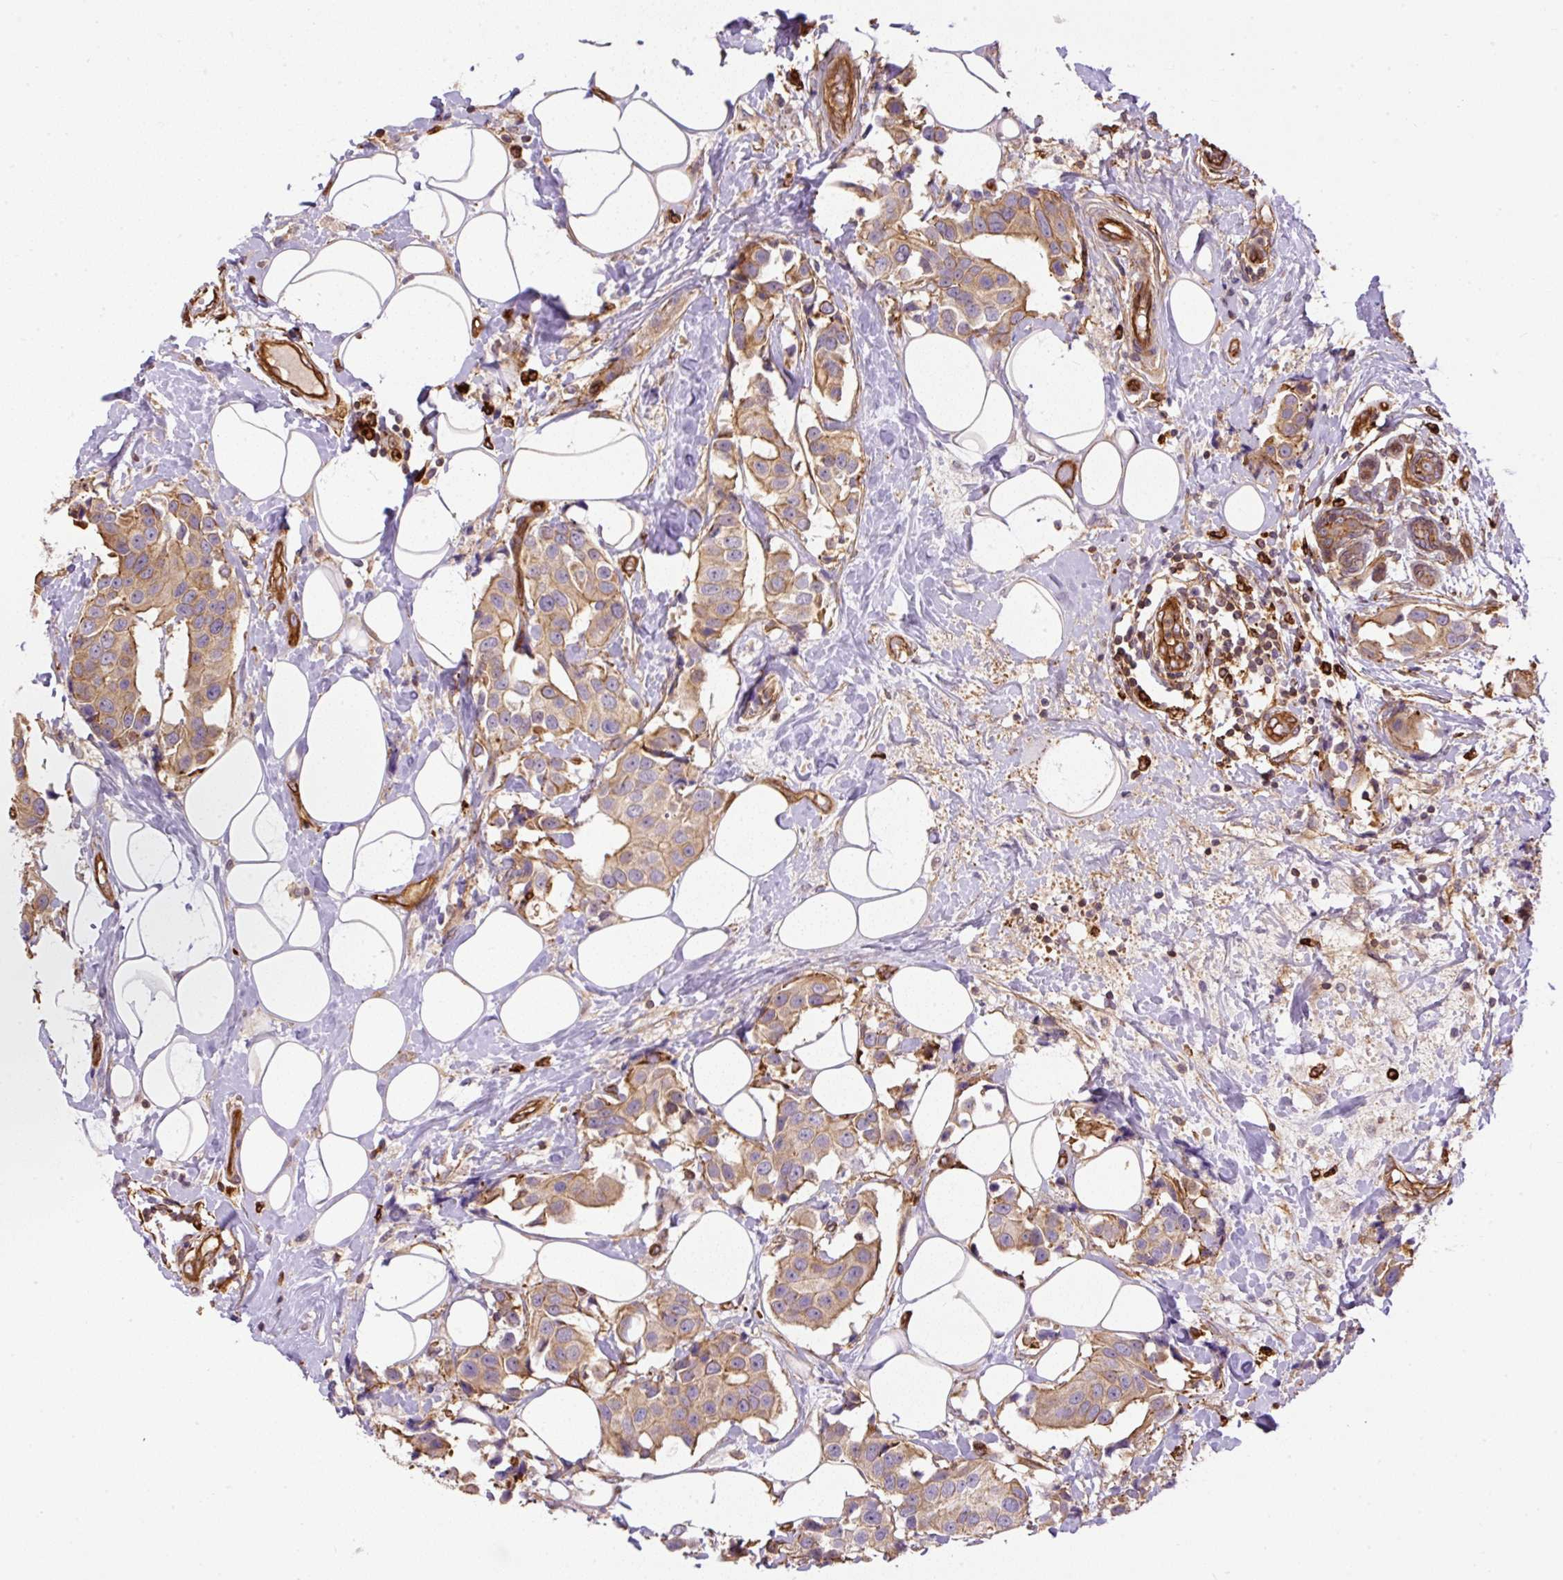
{"staining": {"intensity": "moderate", "quantity": ">75%", "location": "cytoplasmic/membranous"}, "tissue": "breast cancer", "cell_type": "Tumor cells", "image_type": "cancer", "snomed": [{"axis": "morphology", "description": "Normal tissue, NOS"}, {"axis": "morphology", "description": "Duct carcinoma"}, {"axis": "topography", "description": "Breast"}], "caption": "Brown immunohistochemical staining in intraductal carcinoma (breast) demonstrates moderate cytoplasmic/membranous expression in about >75% of tumor cells.", "gene": "B3GALT5", "patient": {"sex": "female", "age": 39}}